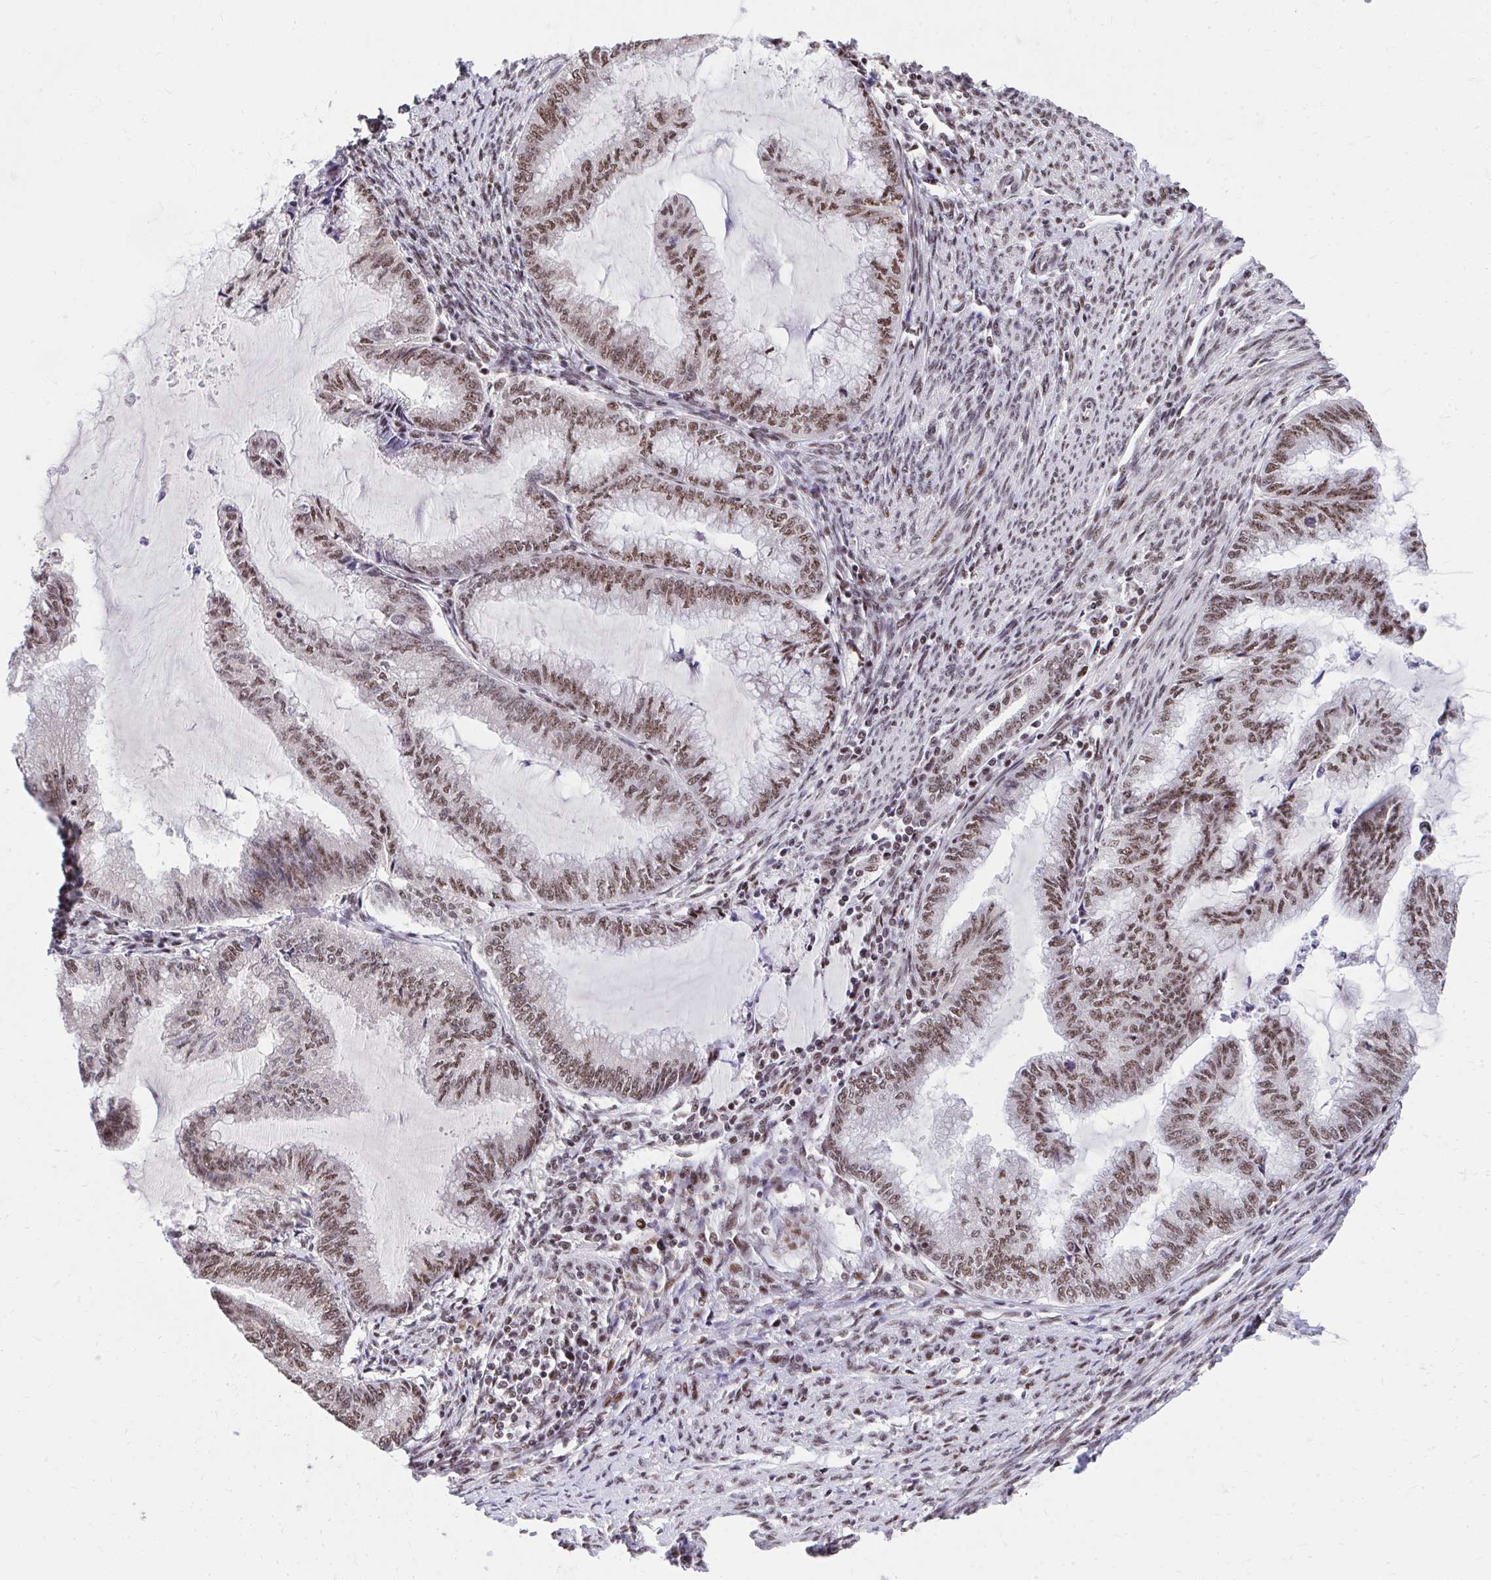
{"staining": {"intensity": "moderate", "quantity": ">75%", "location": "nuclear"}, "tissue": "endometrial cancer", "cell_type": "Tumor cells", "image_type": "cancer", "snomed": [{"axis": "morphology", "description": "Adenocarcinoma, NOS"}, {"axis": "topography", "description": "Endometrium"}], "caption": "Brown immunohistochemical staining in human adenocarcinoma (endometrial) shows moderate nuclear staining in about >75% of tumor cells.", "gene": "SYNE4", "patient": {"sex": "female", "age": 79}}